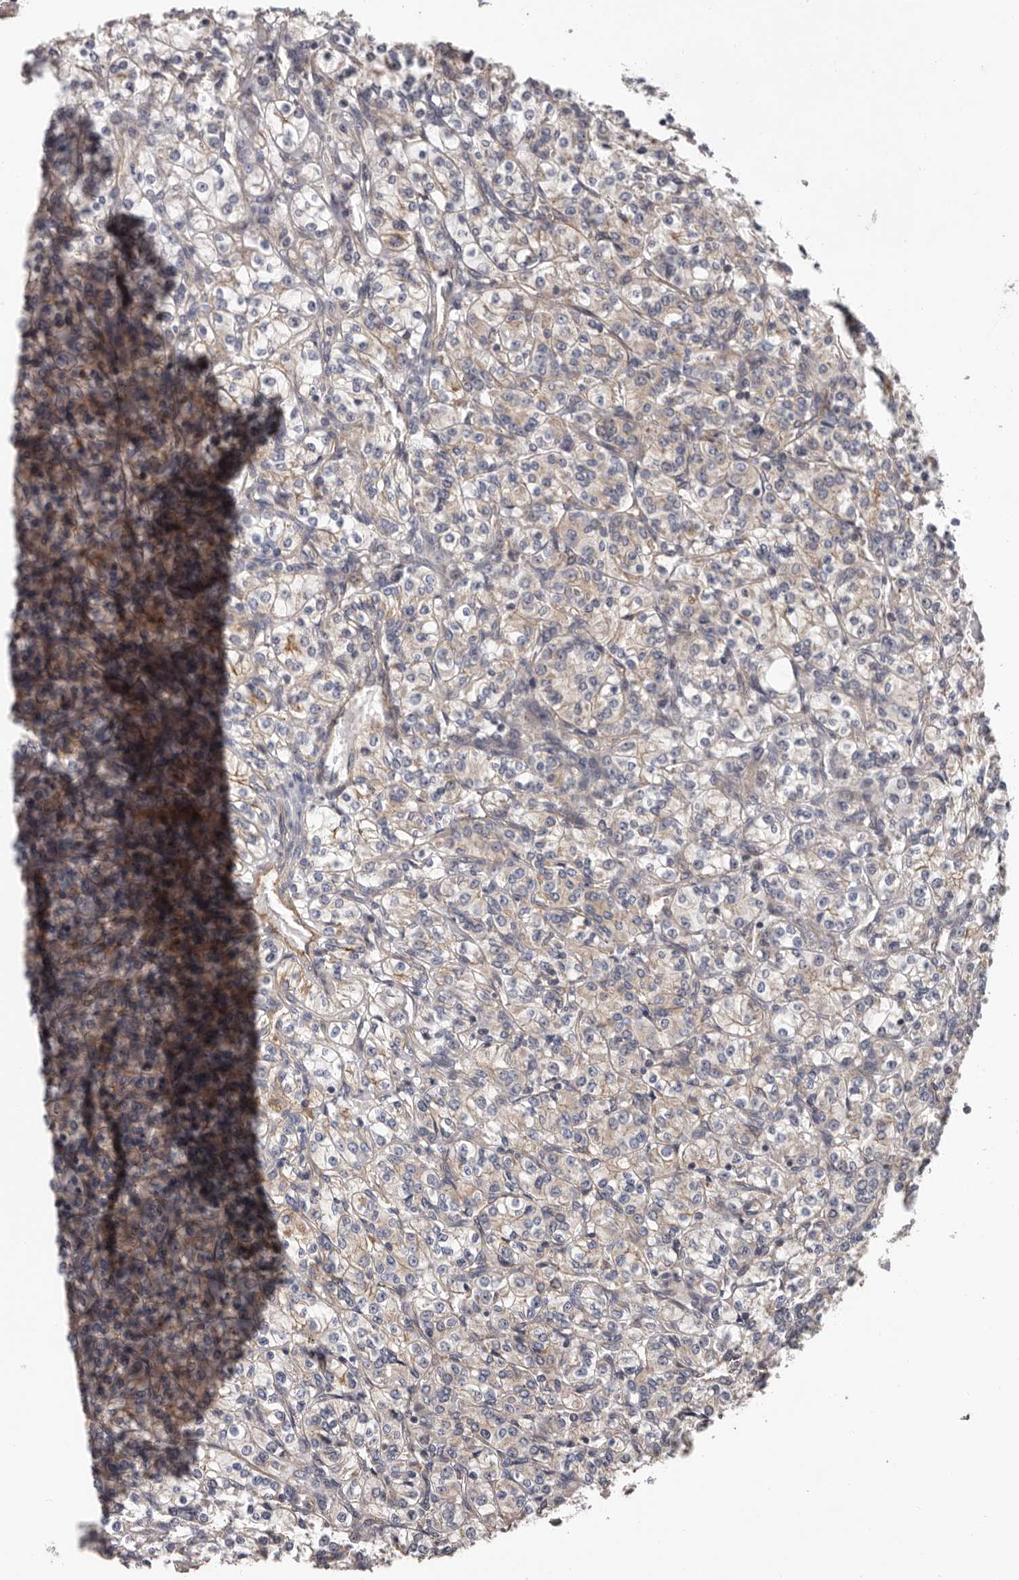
{"staining": {"intensity": "weak", "quantity": "25%-75%", "location": "cytoplasmic/membranous"}, "tissue": "renal cancer", "cell_type": "Tumor cells", "image_type": "cancer", "snomed": [{"axis": "morphology", "description": "Adenocarcinoma, NOS"}, {"axis": "topography", "description": "Kidney"}], "caption": "This micrograph exhibits immunohistochemistry (IHC) staining of renal adenocarcinoma, with low weak cytoplasmic/membranous positivity in approximately 25%-75% of tumor cells.", "gene": "VPS37A", "patient": {"sex": "male", "age": 77}}